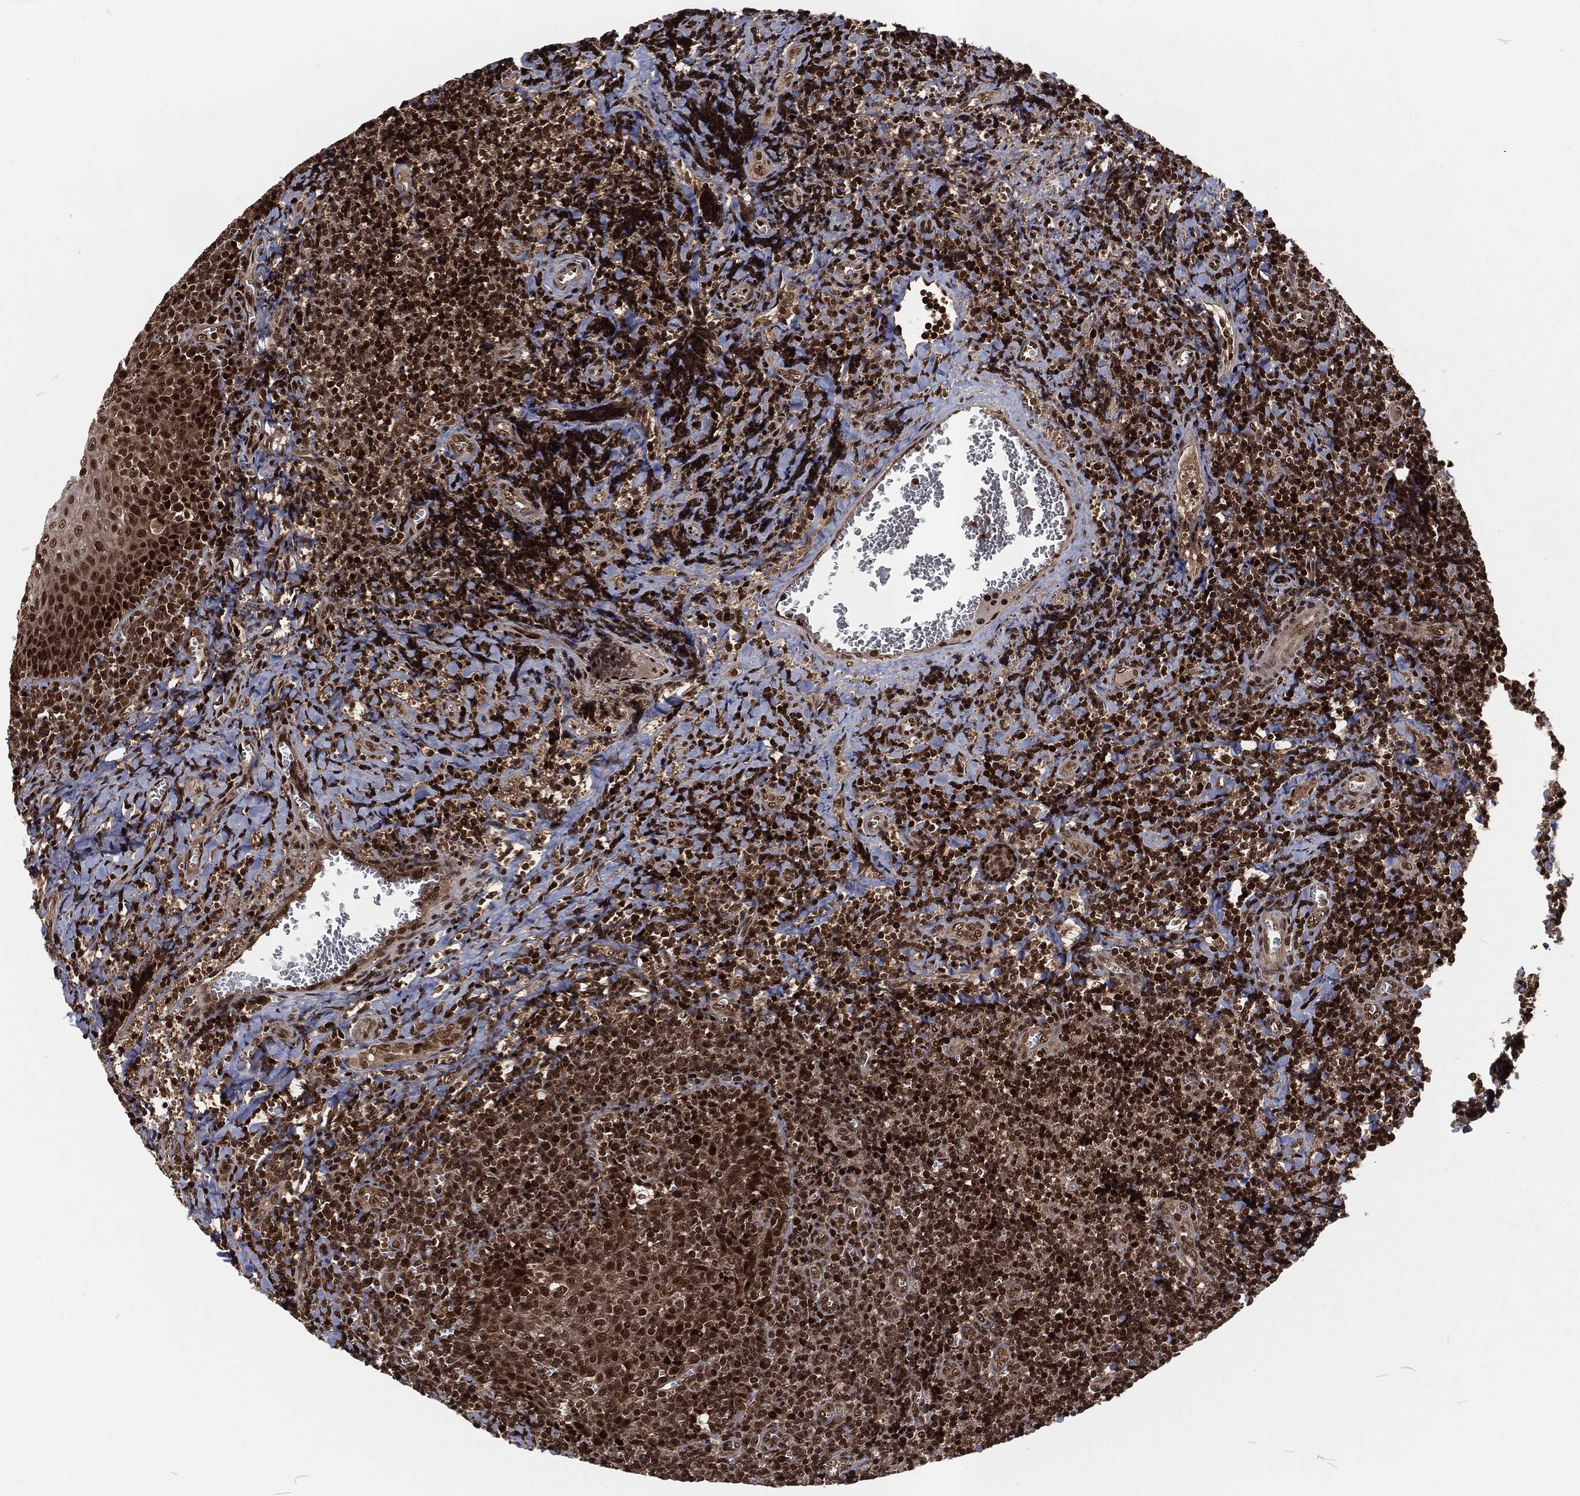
{"staining": {"intensity": "strong", "quantity": ">75%", "location": "nuclear"}, "tissue": "tonsil", "cell_type": "Germinal center cells", "image_type": "normal", "snomed": [{"axis": "morphology", "description": "Normal tissue, NOS"}, {"axis": "morphology", "description": "Inflammation, NOS"}, {"axis": "topography", "description": "Tonsil"}], "caption": "Tonsil stained with IHC displays strong nuclear expression in about >75% of germinal center cells. The staining was performed using DAB (3,3'-diaminobenzidine), with brown indicating positive protein expression. Nuclei are stained blue with hematoxylin.", "gene": "NGRN", "patient": {"sex": "female", "age": 31}}